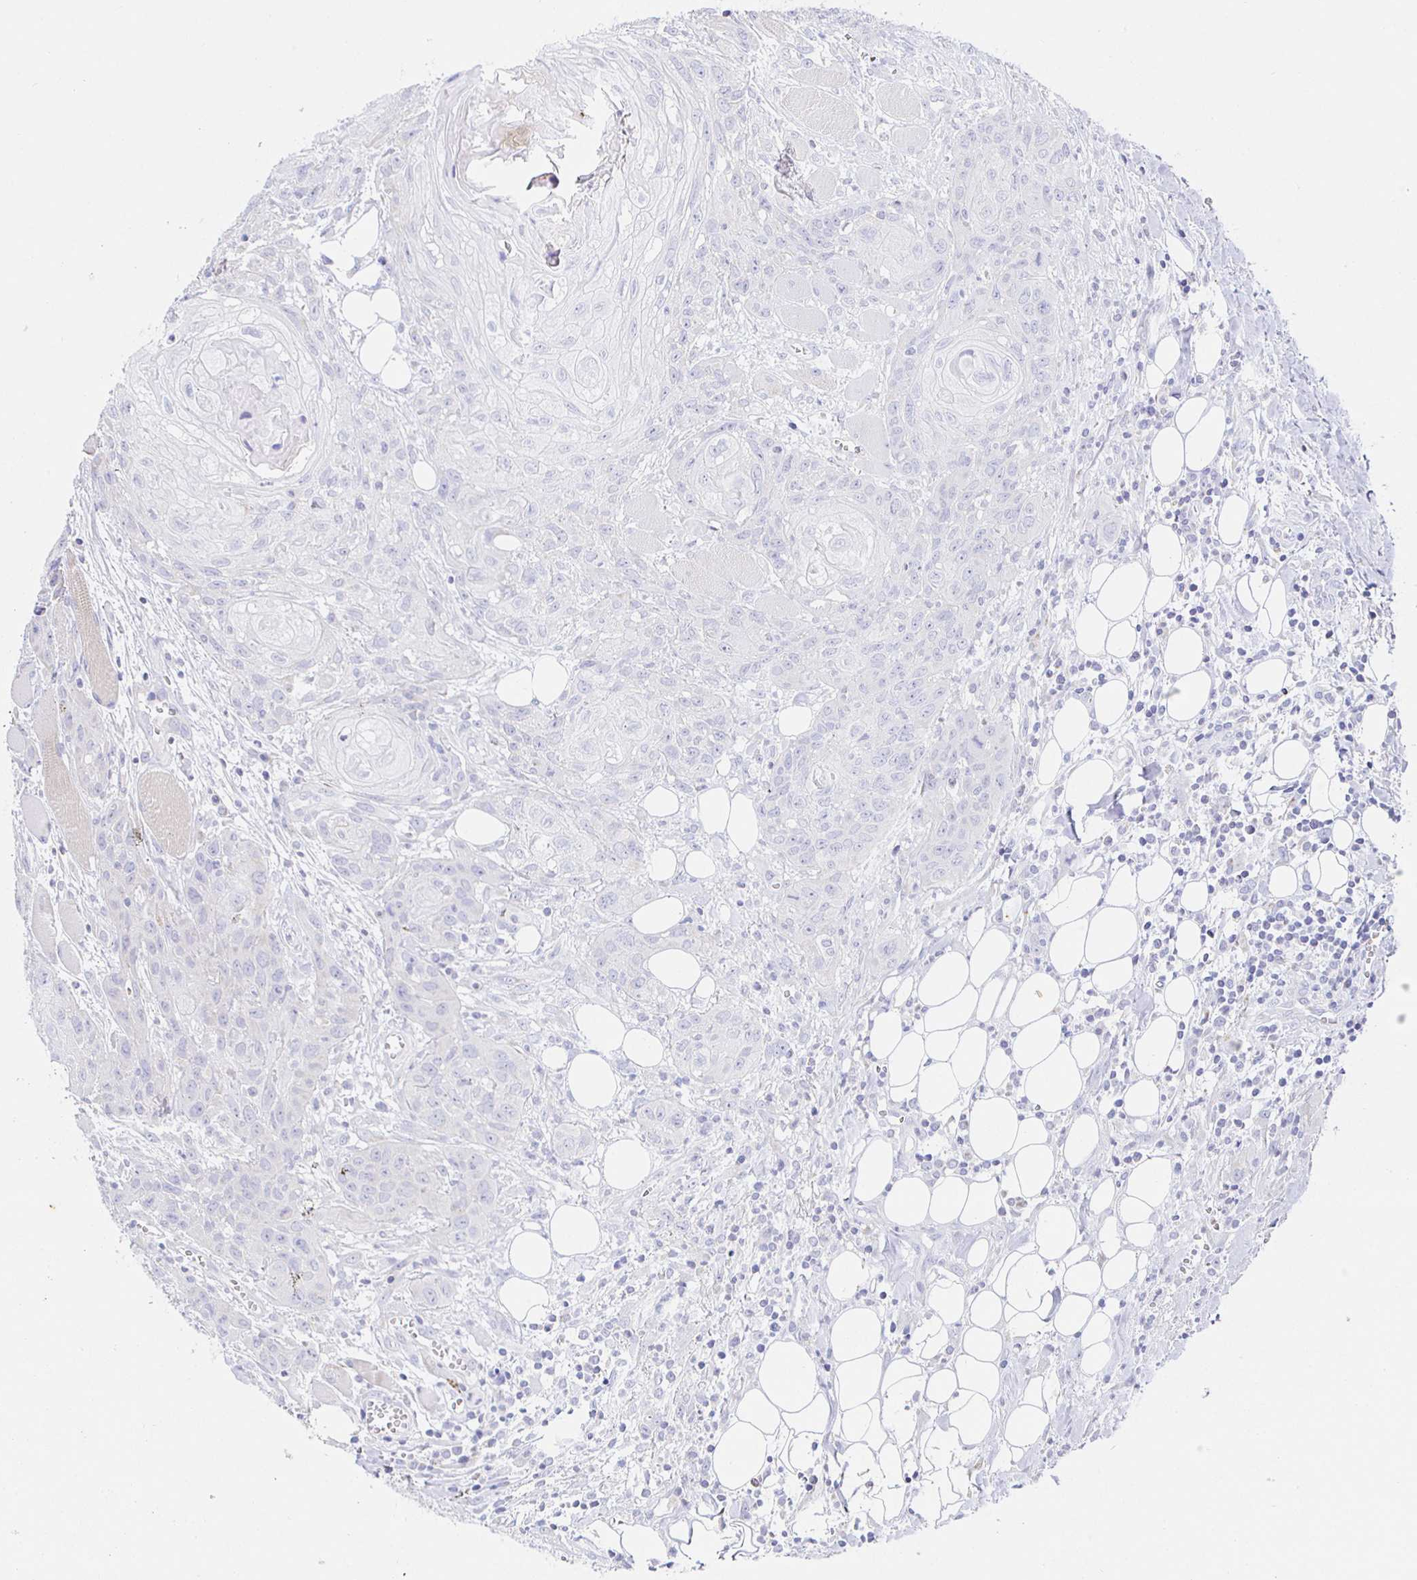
{"staining": {"intensity": "negative", "quantity": "none", "location": "none"}, "tissue": "head and neck cancer", "cell_type": "Tumor cells", "image_type": "cancer", "snomed": [{"axis": "morphology", "description": "Squamous cell carcinoma, NOS"}, {"axis": "topography", "description": "Oral tissue"}, {"axis": "topography", "description": "Head-Neck"}], "caption": "Human head and neck cancer (squamous cell carcinoma) stained for a protein using immunohistochemistry reveals no staining in tumor cells.", "gene": "SYNGR4", "patient": {"sex": "male", "age": 58}}